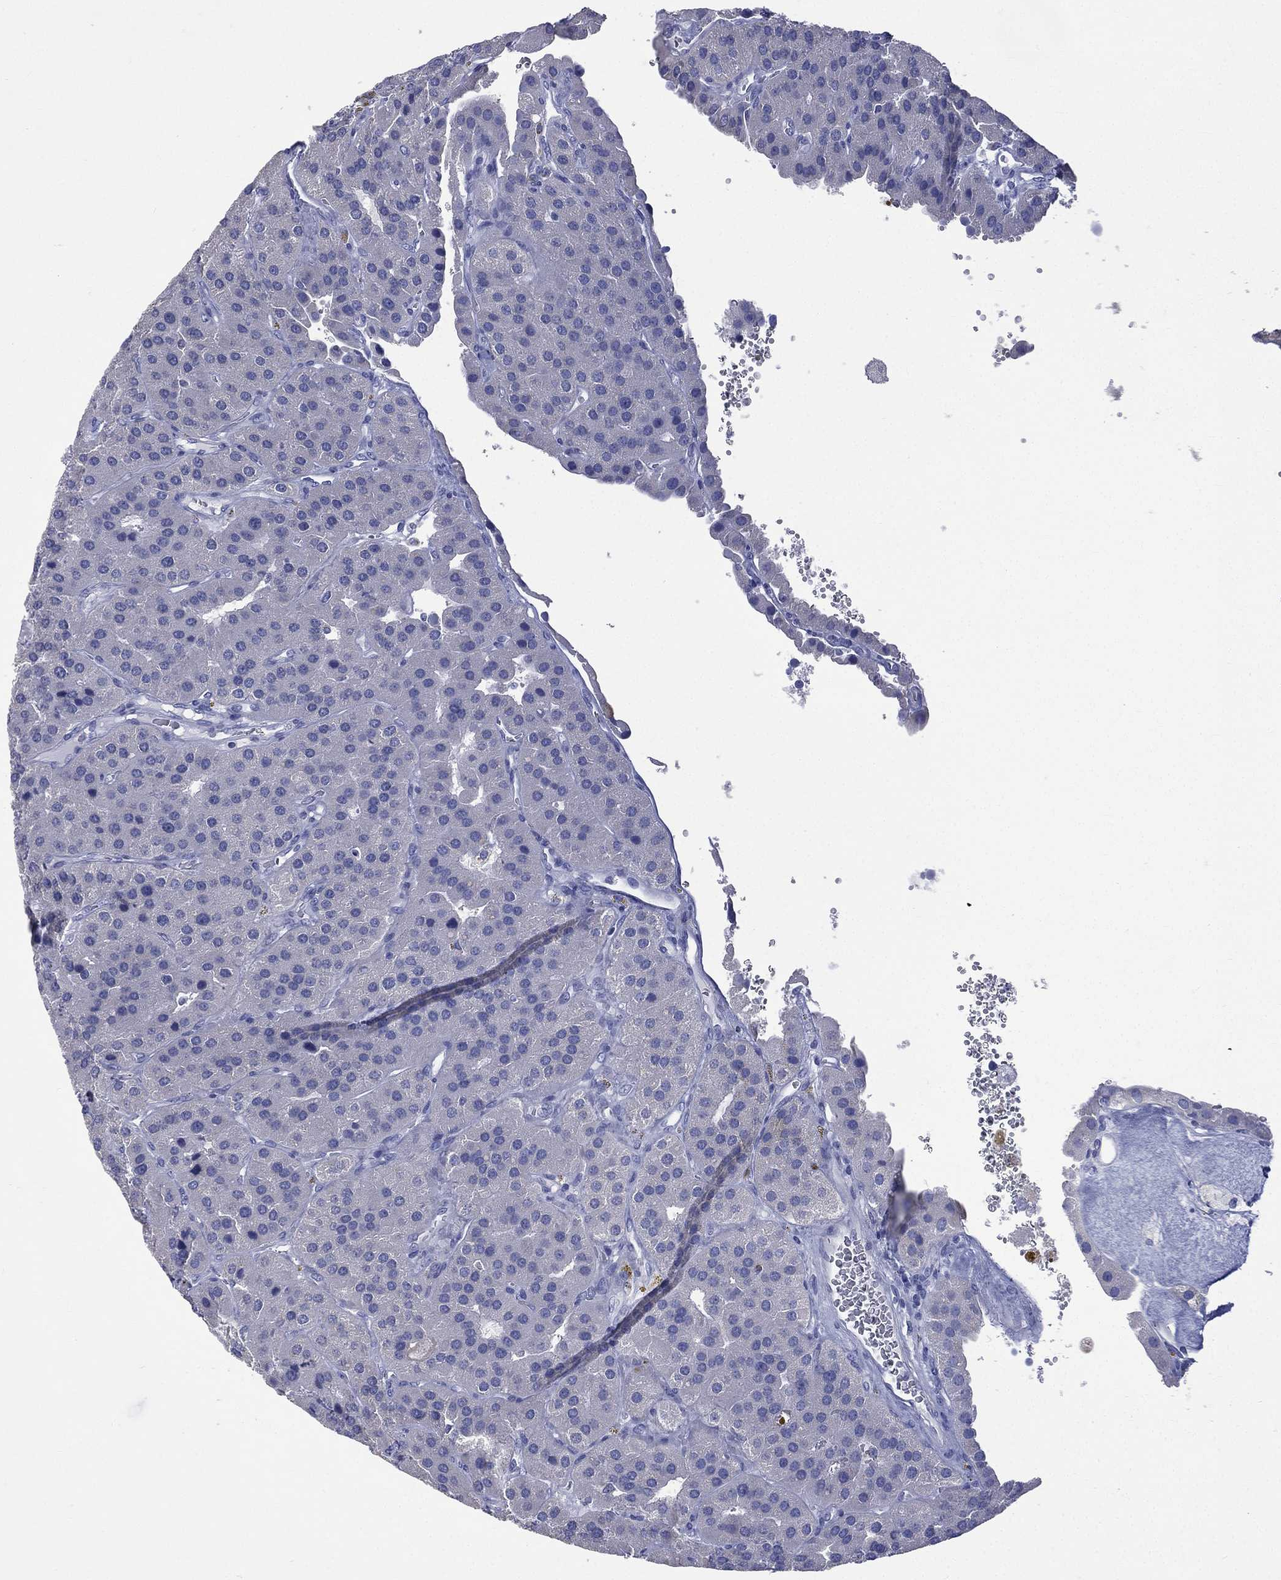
{"staining": {"intensity": "negative", "quantity": "none", "location": "none"}, "tissue": "parathyroid gland", "cell_type": "Glandular cells", "image_type": "normal", "snomed": [{"axis": "morphology", "description": "Normal tissue, NOS"}, {"axis": "morphology", "description": "Adenoma, NOS"}, {"axis": "topography", "description": "Parathyroid gland"}], "caption": "Micrograph shows no significant protein staining in glandular cells of benign parathyroid gland.", "gene": "CES2", "patient": {"sex": "female", "age": 86}}